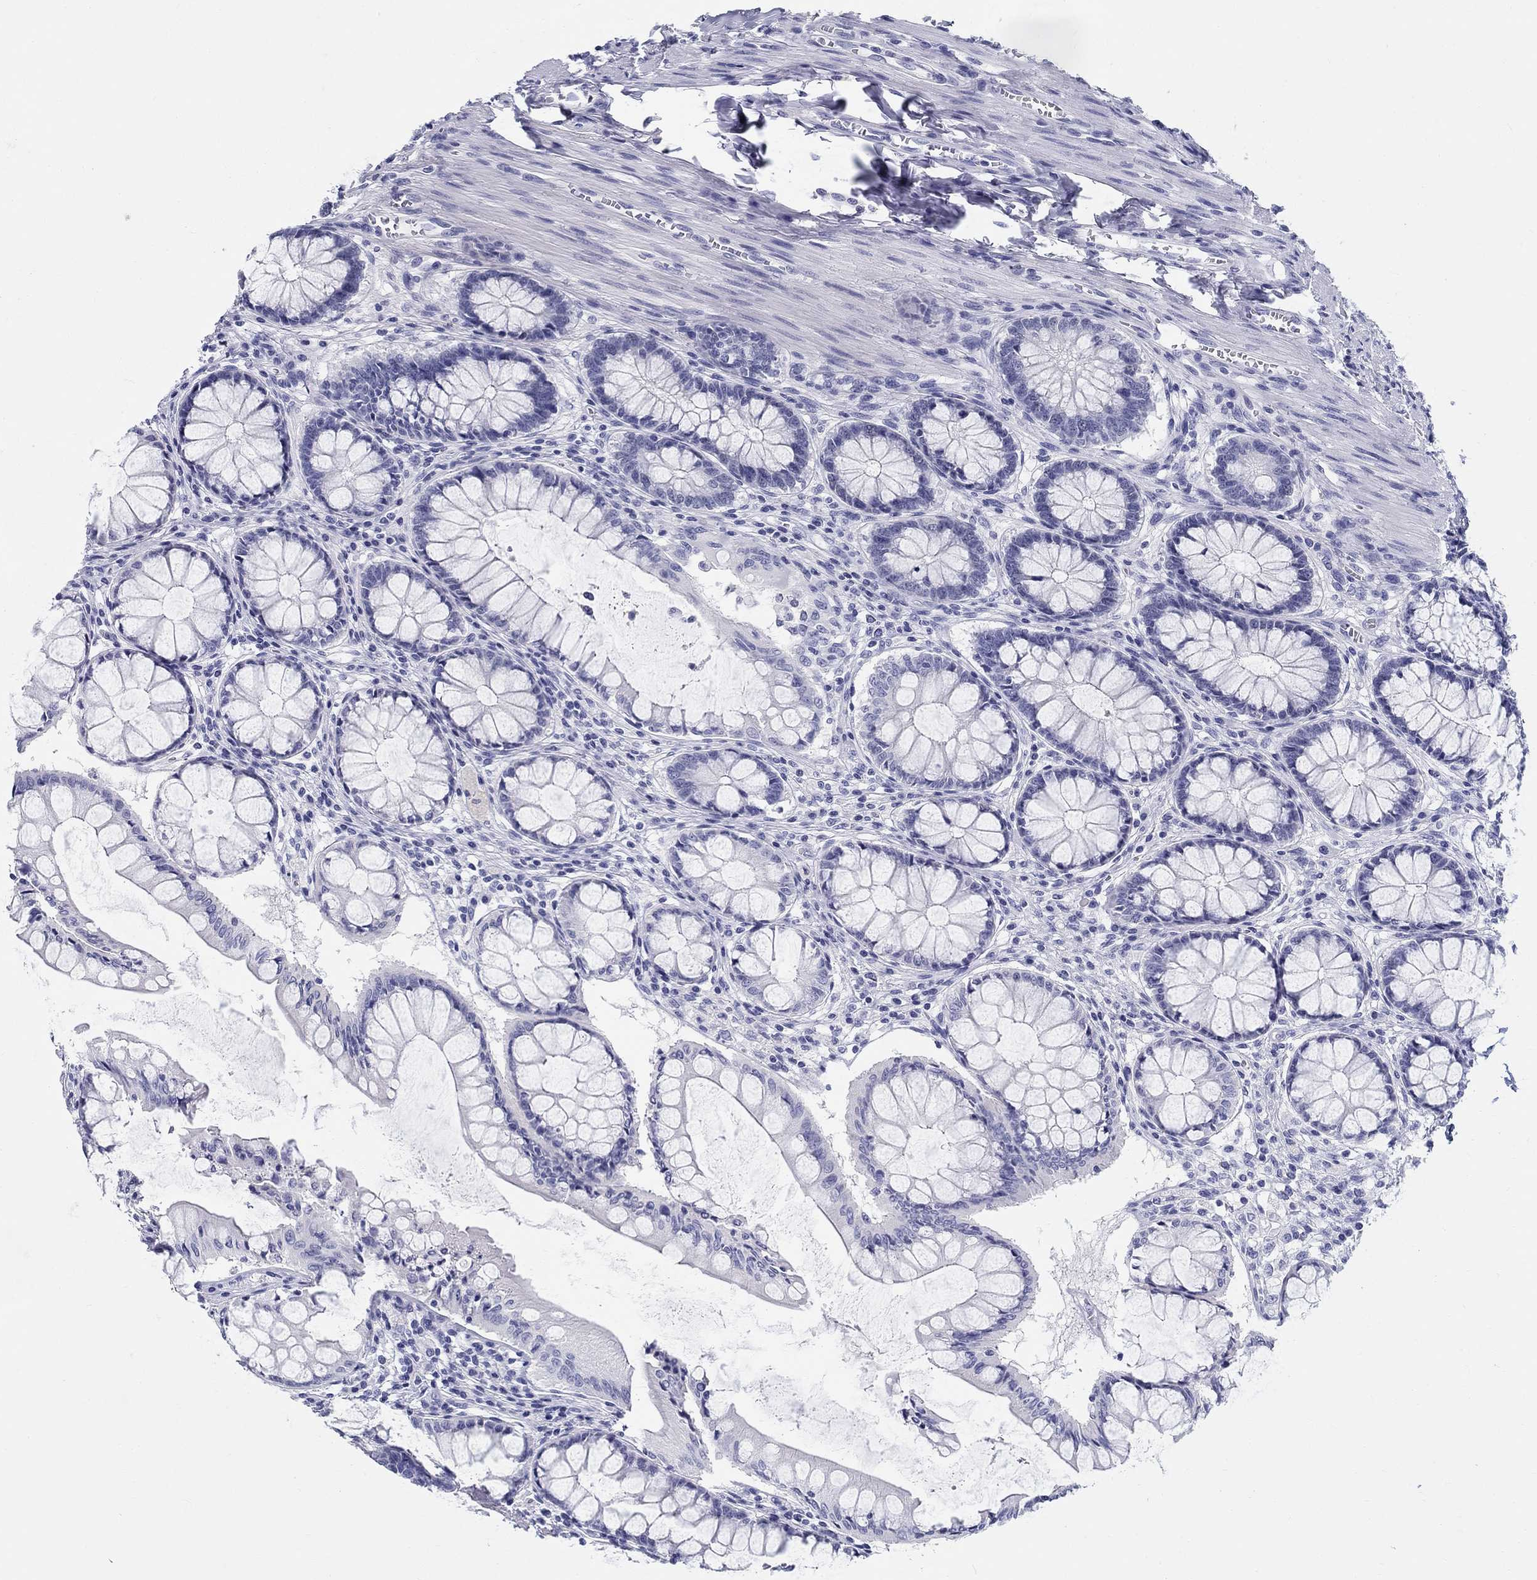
{"staining": {"intensity": "negative", "quantity": "none", "location": "none"}, "tissue": "colon", "cell_type": "Endothelial cells", "image_type": "normal", "snomed": [{"axis": "morphology", "description": "Normal tissue, NOS"}, {"axis": "topography", "description": "Colon"}], "caption": "Colon stained for a protein using IHC reveals no staining endothelial cells.", "gene": "LAMP5", "patient": {"sex": "female", "age": 65}}